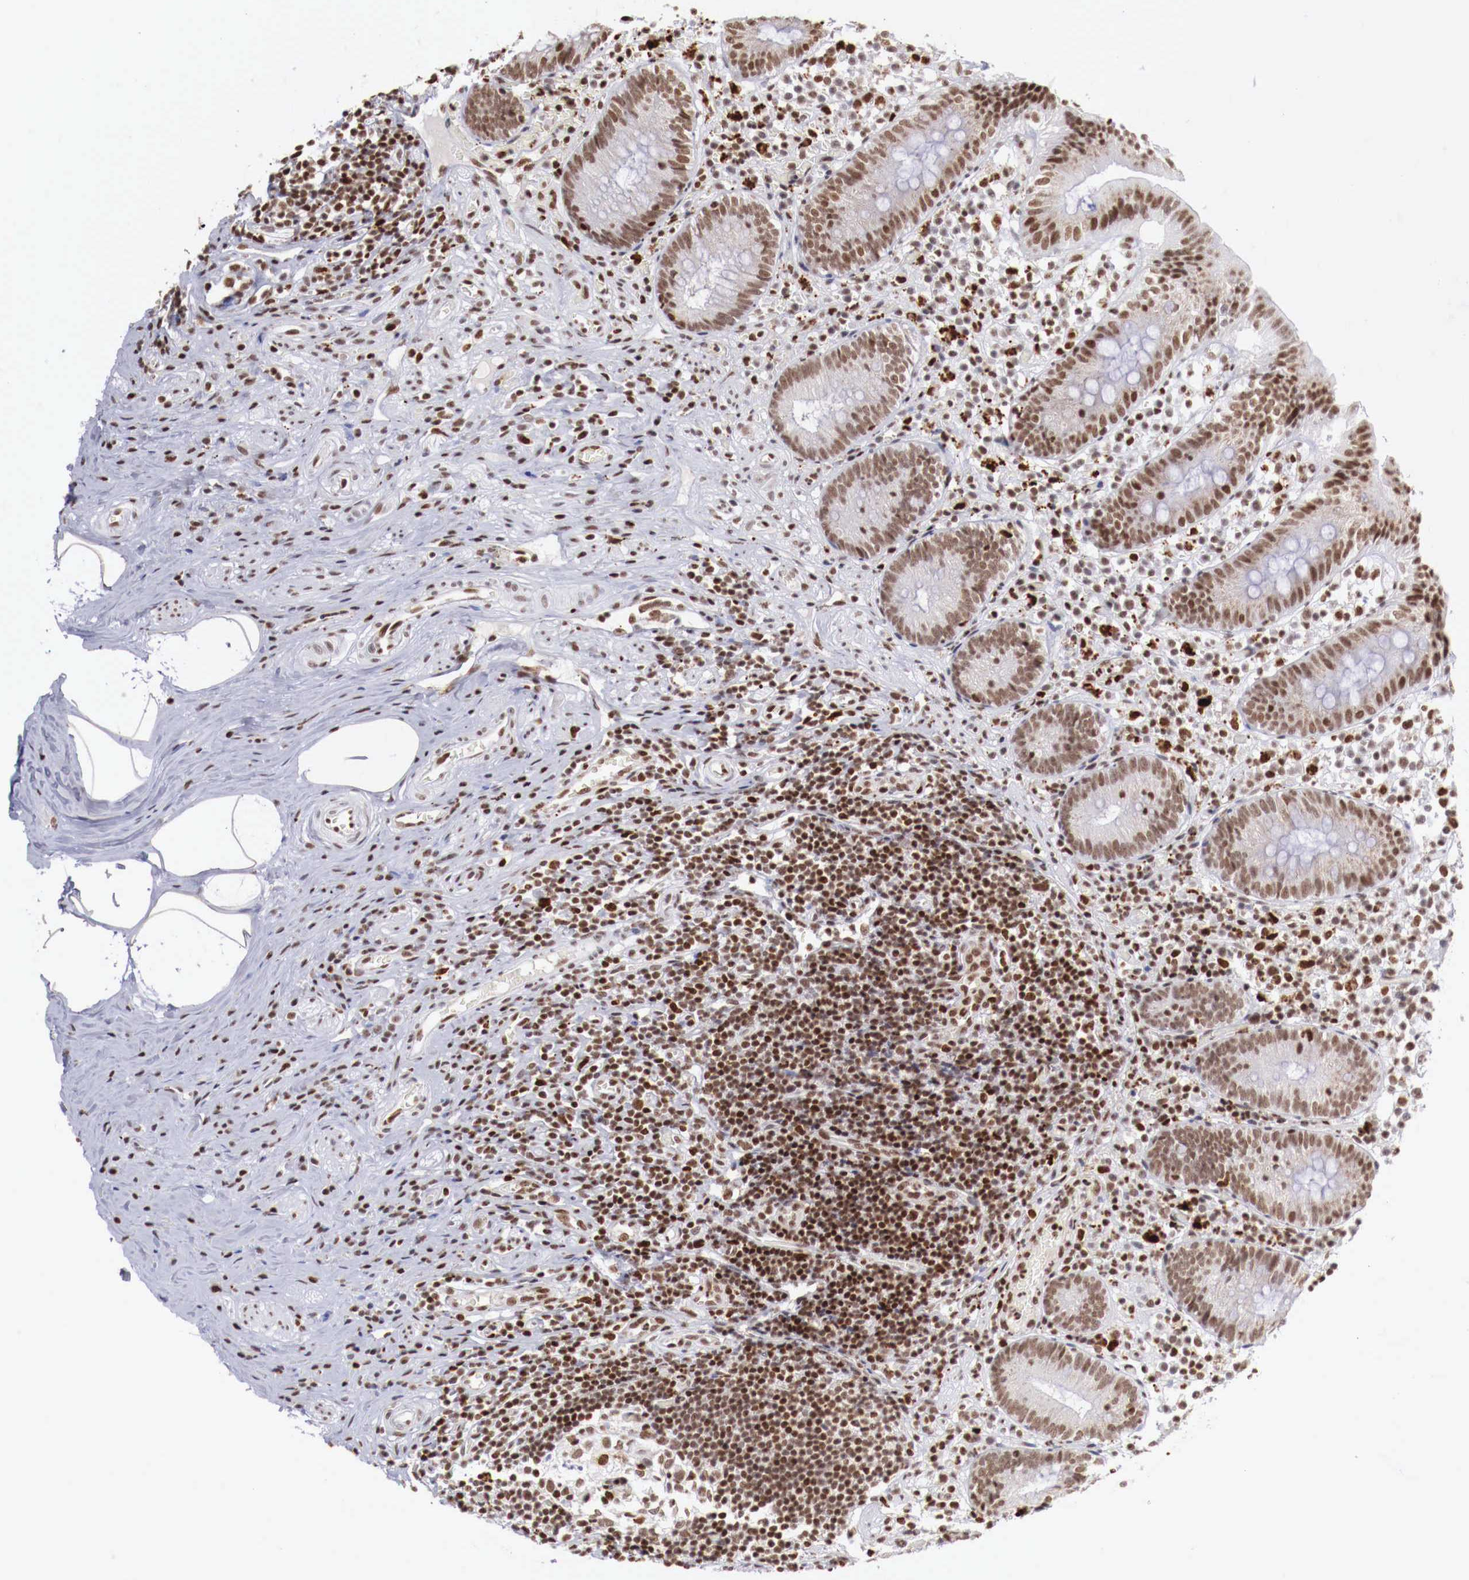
{"staining": {"intensity": "moderate", "quantity": ">75%", "location": "nuclear"}, "tissue": "appendix", "cell_type": "Glandular cells", "image_type": "normal", "snomed": [{"axis": "morphology", "description": "Normal tissue, NOS"}, {"axis": "topography", "description": "Appendix"}], "caption": "An immunohistochemistry micrograph of normal tissue is shown. Protein staining in brown highlights moderate nuclear positivity in appendix within glandular cells. The protein is shown in brown color, while the nuclei are stained blue.", "gene": "MAX", "patient": {"sex": "male", "age": 25}}